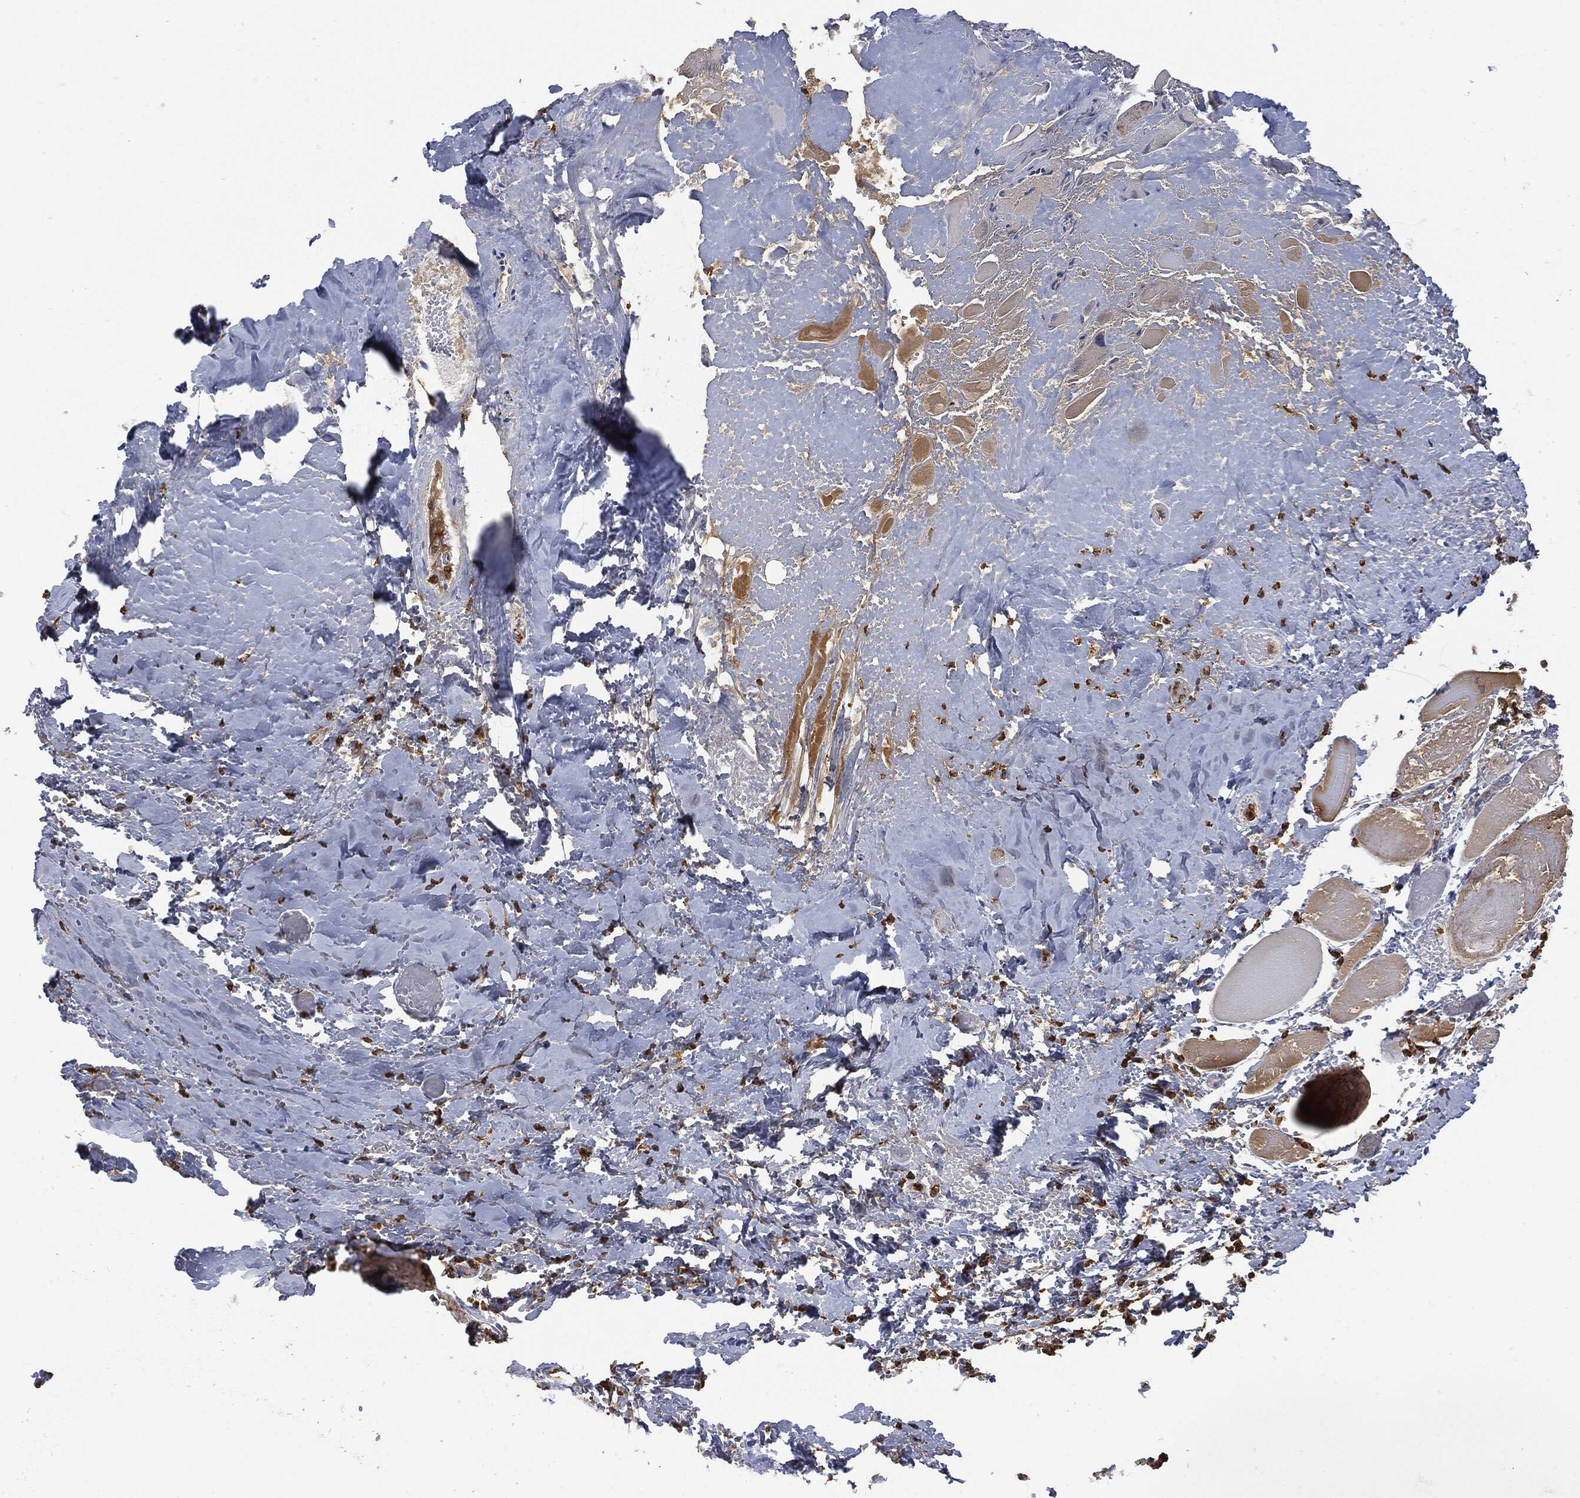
{"staining": {"intensity": "moderate", "quantity": "<25%", "location": "cytoplasmic/membranous"}, "tissue": "skeletal muscle", "cell_type": "Myocytes", "image_type": "normal", "snomed": [{"axis": "morphology", "description": "Normal tissue, NOS"}, {"axis": "morphology", "description": "Malignant melanoma, Metastatic site"}, {"axis": "topography", "description": "Skeletal muscle"}], "caption": "Immunohistochemical staining of unremarkable human skeletal muscle displays low levels of moderate cytoplasmic/membranous expression in approximately <25% of myocytes.", "gene": "BTK", "patient": {"sex": "male", "age": 50}}